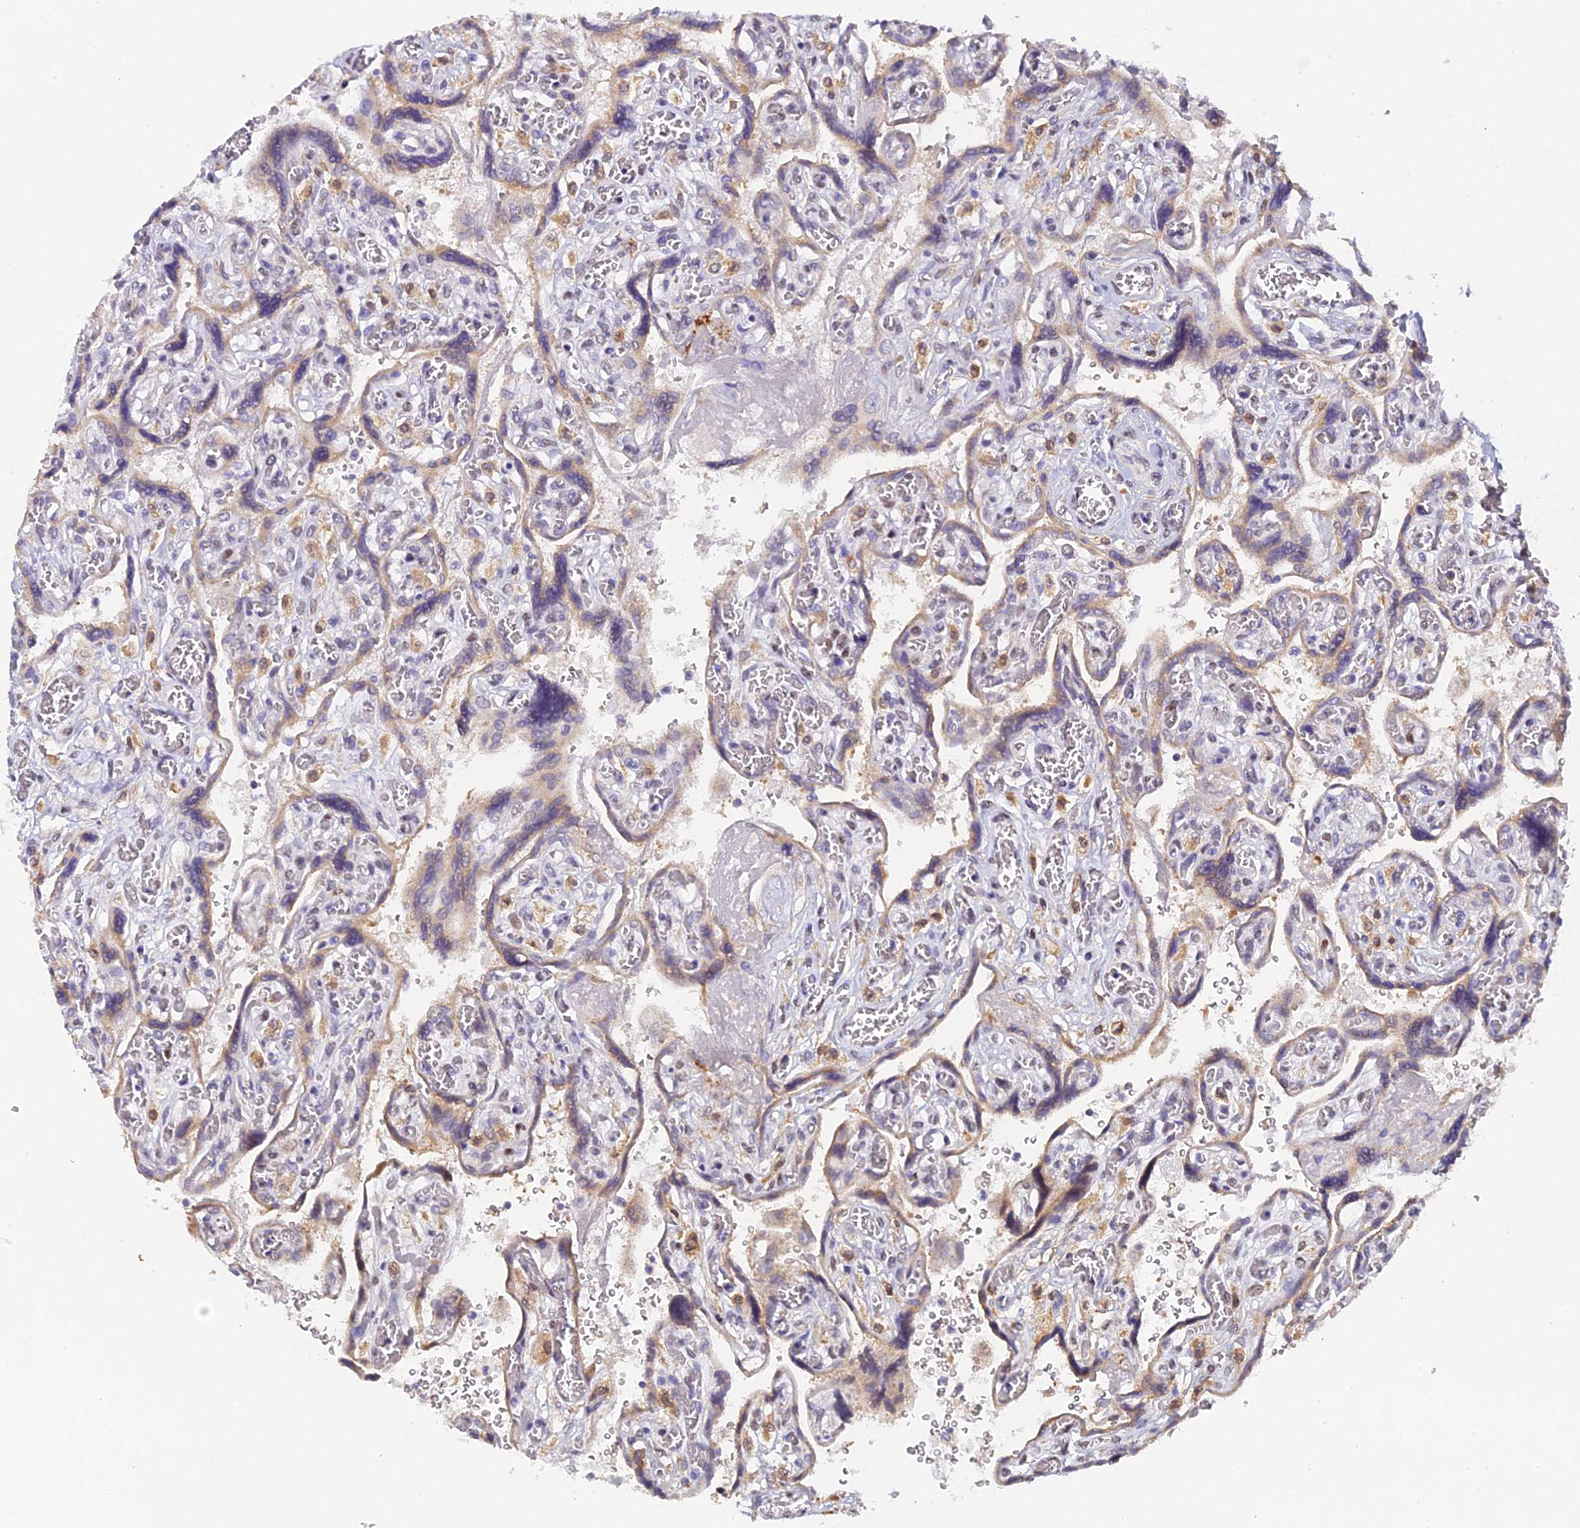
{"staining": {"intensity": "strong", "quantity": ">75%", "location": "cytoplasmic/membranous"}, "tissue": "placenta", "cell_type": "Decidual cells", "image_type": "normal", "snomed": [{"axis": "morphology", "description": "Normal tissue, NOS"}, {"axis": "topography", "description": "Placenta"}], "caption": "Immunohistochemical staining of normal human placenta displays high levels of strong cytoplasmic/membranous expression in about >75% of decidual cells.", "gene": "SNX17", "patient": {"sex": "female", "age": 39}}